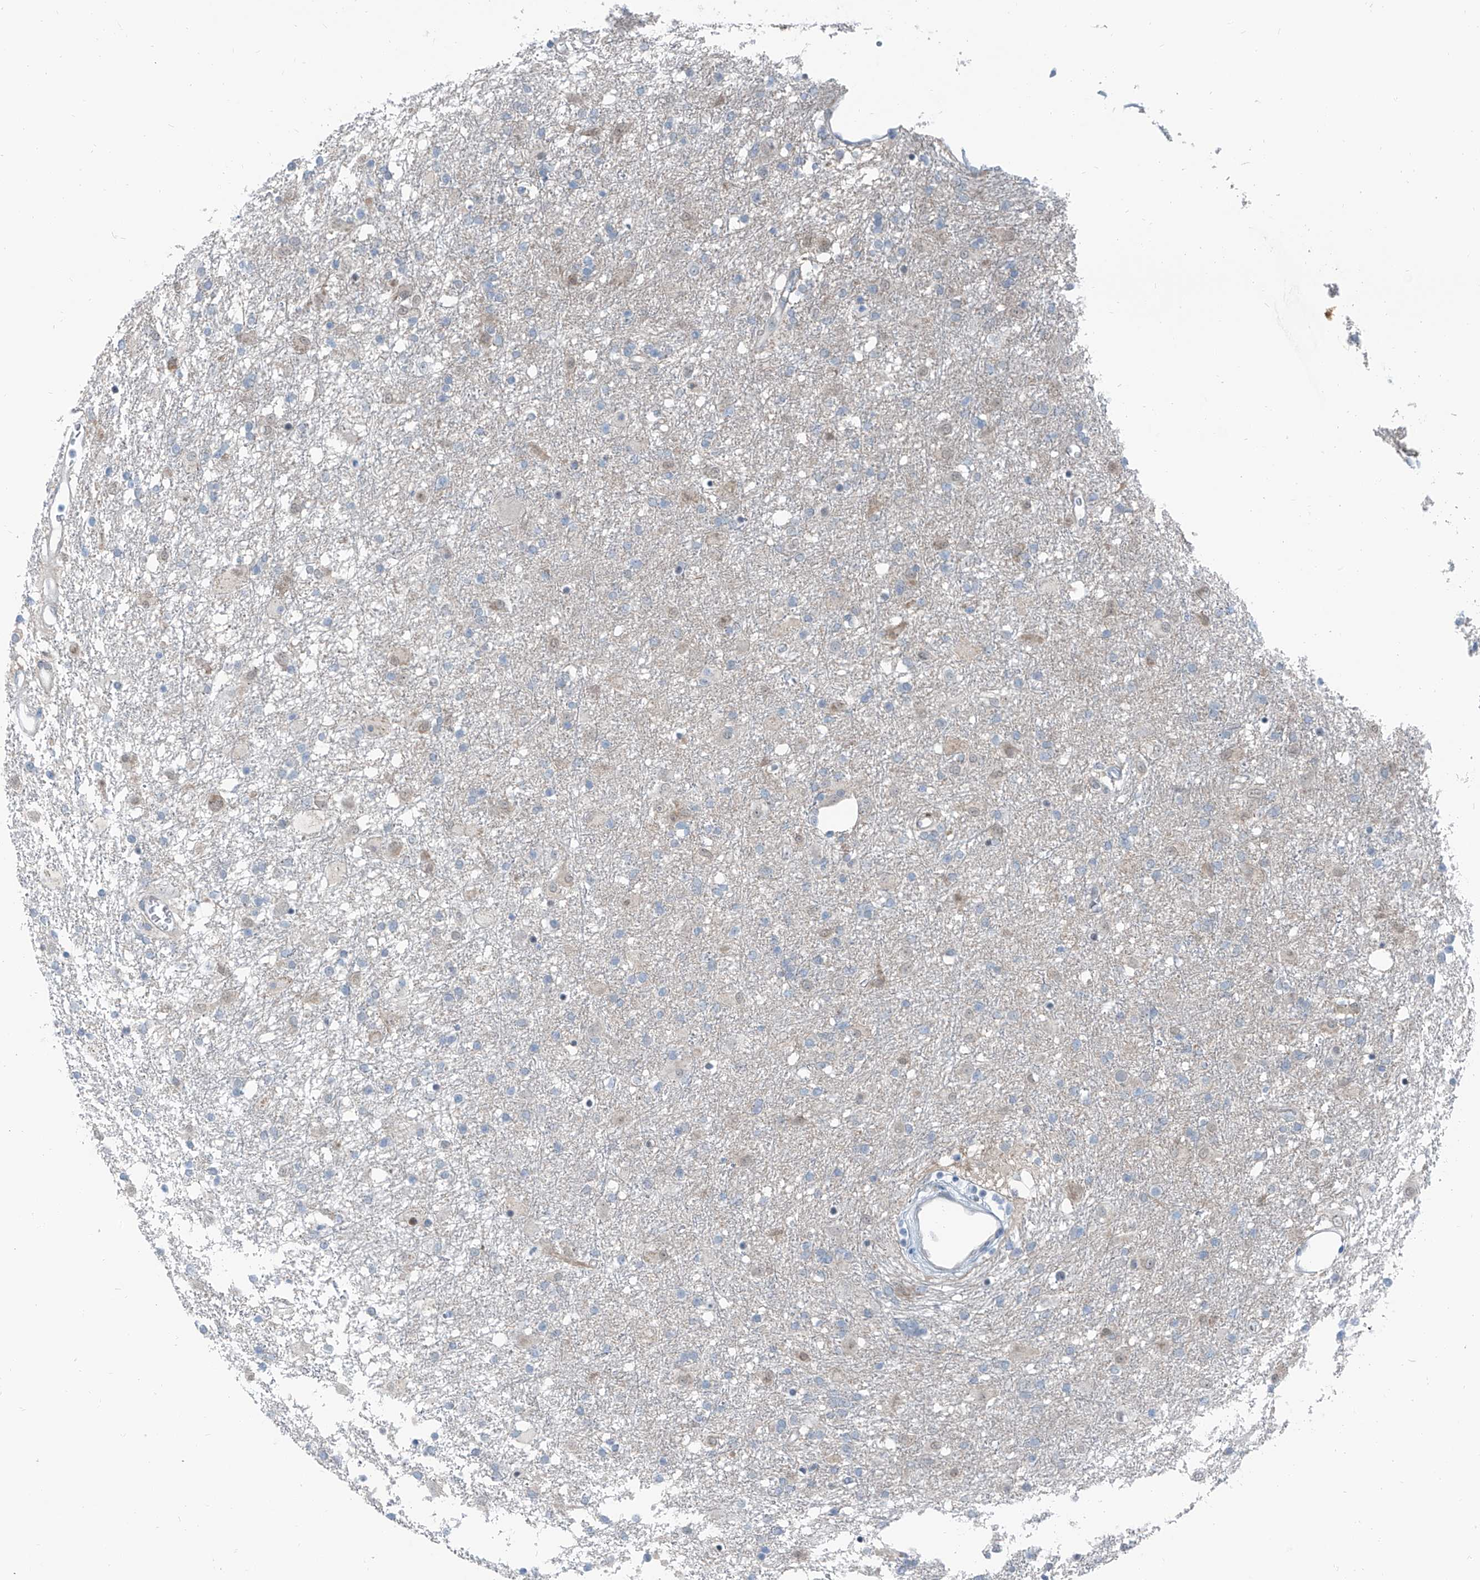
{"staining": {"intensity": "negative", "quantity": "none", "location": "none"}, "tissue": "glioma", "cell_type": "Tumor cells", "image_type": "cancer", "snomed": [{"axis": "morphology", "description": "Glioma, malignant, Low grade"}, {"axis": "topography", "description": "Brain"}], "caption": "There is no significant expression in tumor cells of malignant glioma (low-grade).", "gene": "RGN", "patient": {"sex": "male", "age": 65}}